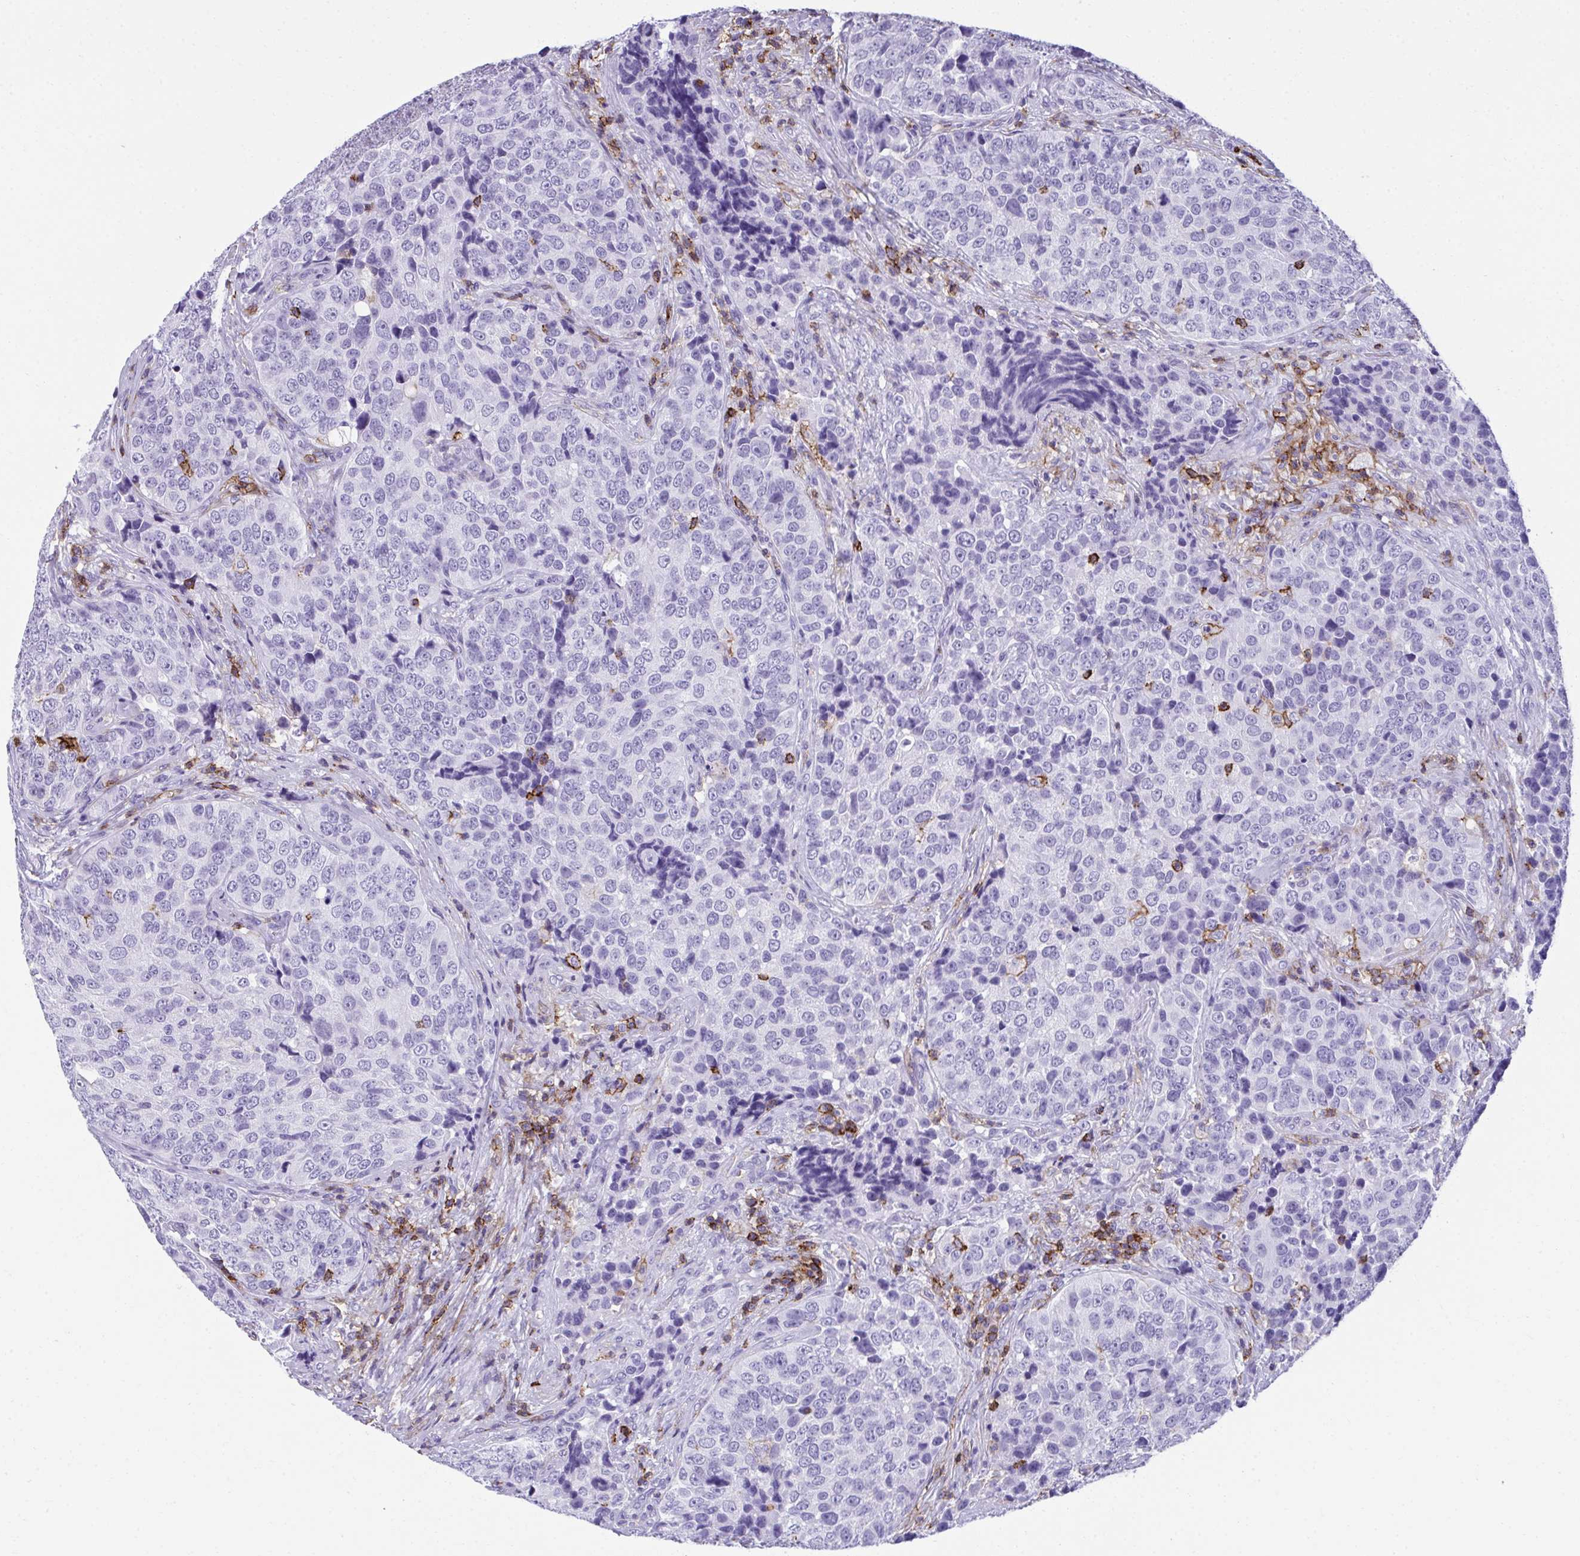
{"staining": {"intensity": "negative", "quantity": "none", "location": "none"}, "tissue": "urothelial cancer", "cell_type": "Tumor cells", "image_type": "cancer", "snomed": [{"axis": "morphology", "description": "Urothelial carcinoma, NOS"}, {"axis": "topography", "description": "Urinary bladder"}], "caption": "This is an immunohistochemistry (IHC) micrograph of human urothelial cancer. There is no staining in tumor cells.", "gene": "SPN", "patient": {"sex": "male", "age": 52}}